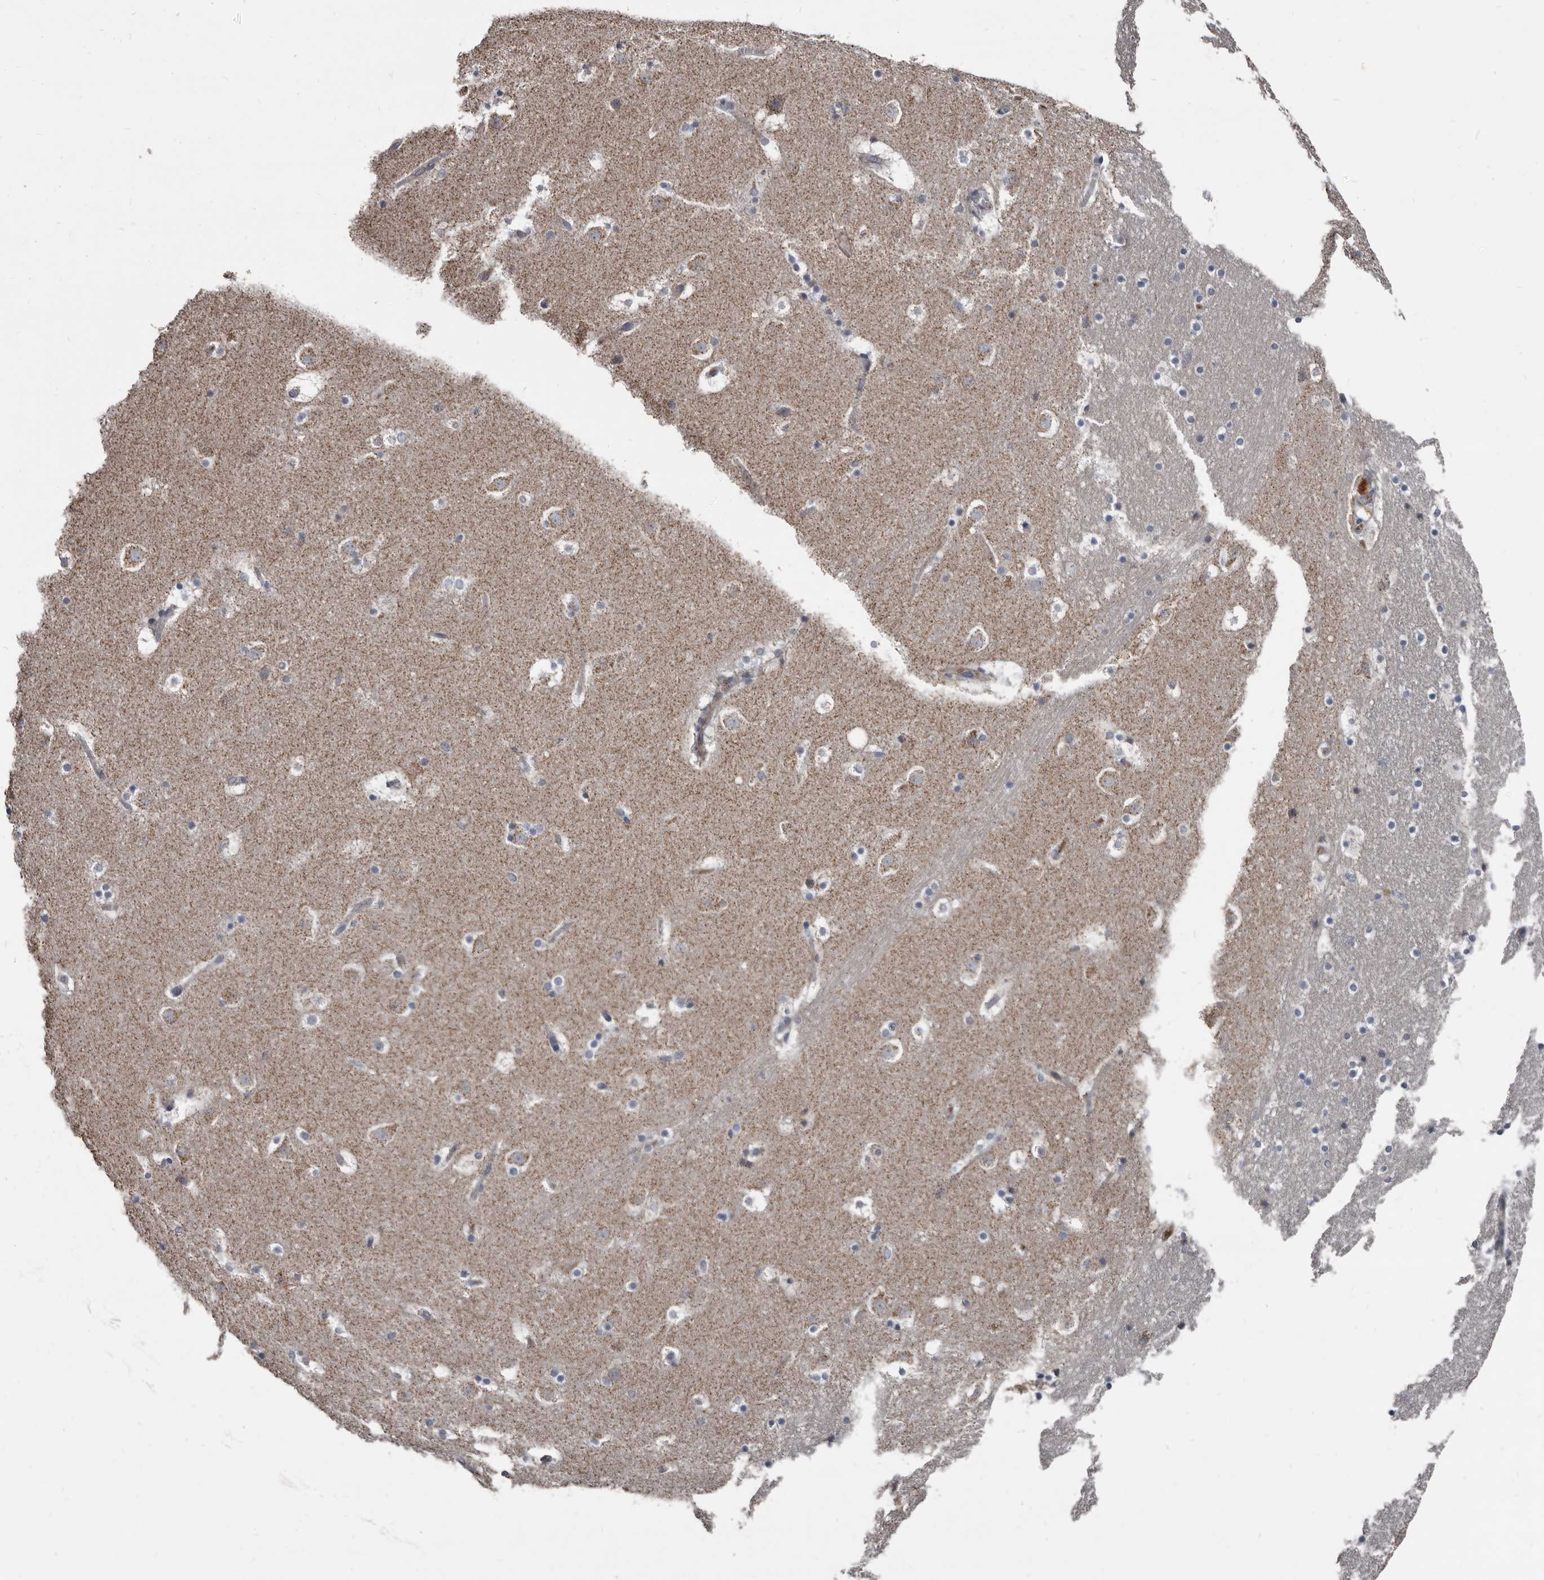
{"staining": {"intensity": "weak", "quantity": "<25%", "location": "cytoplasmic/membranous"}, "tissue": "caudate", "cell_type": "Glial cells", "image_type": "normal", "snomed": [{"axis": "morphology", "description": "Normal tissue, NOS"}, {"axis": "topography", "description": "Lateral ventricle wall"}], "caption": "Glial cells show no significant staining in normal caudate. (DAB immunohistochemistry (IHC) with hematoxylin counter stain).", "gene": "GREB1", "patient": {"sex": "male", "age": 45}}